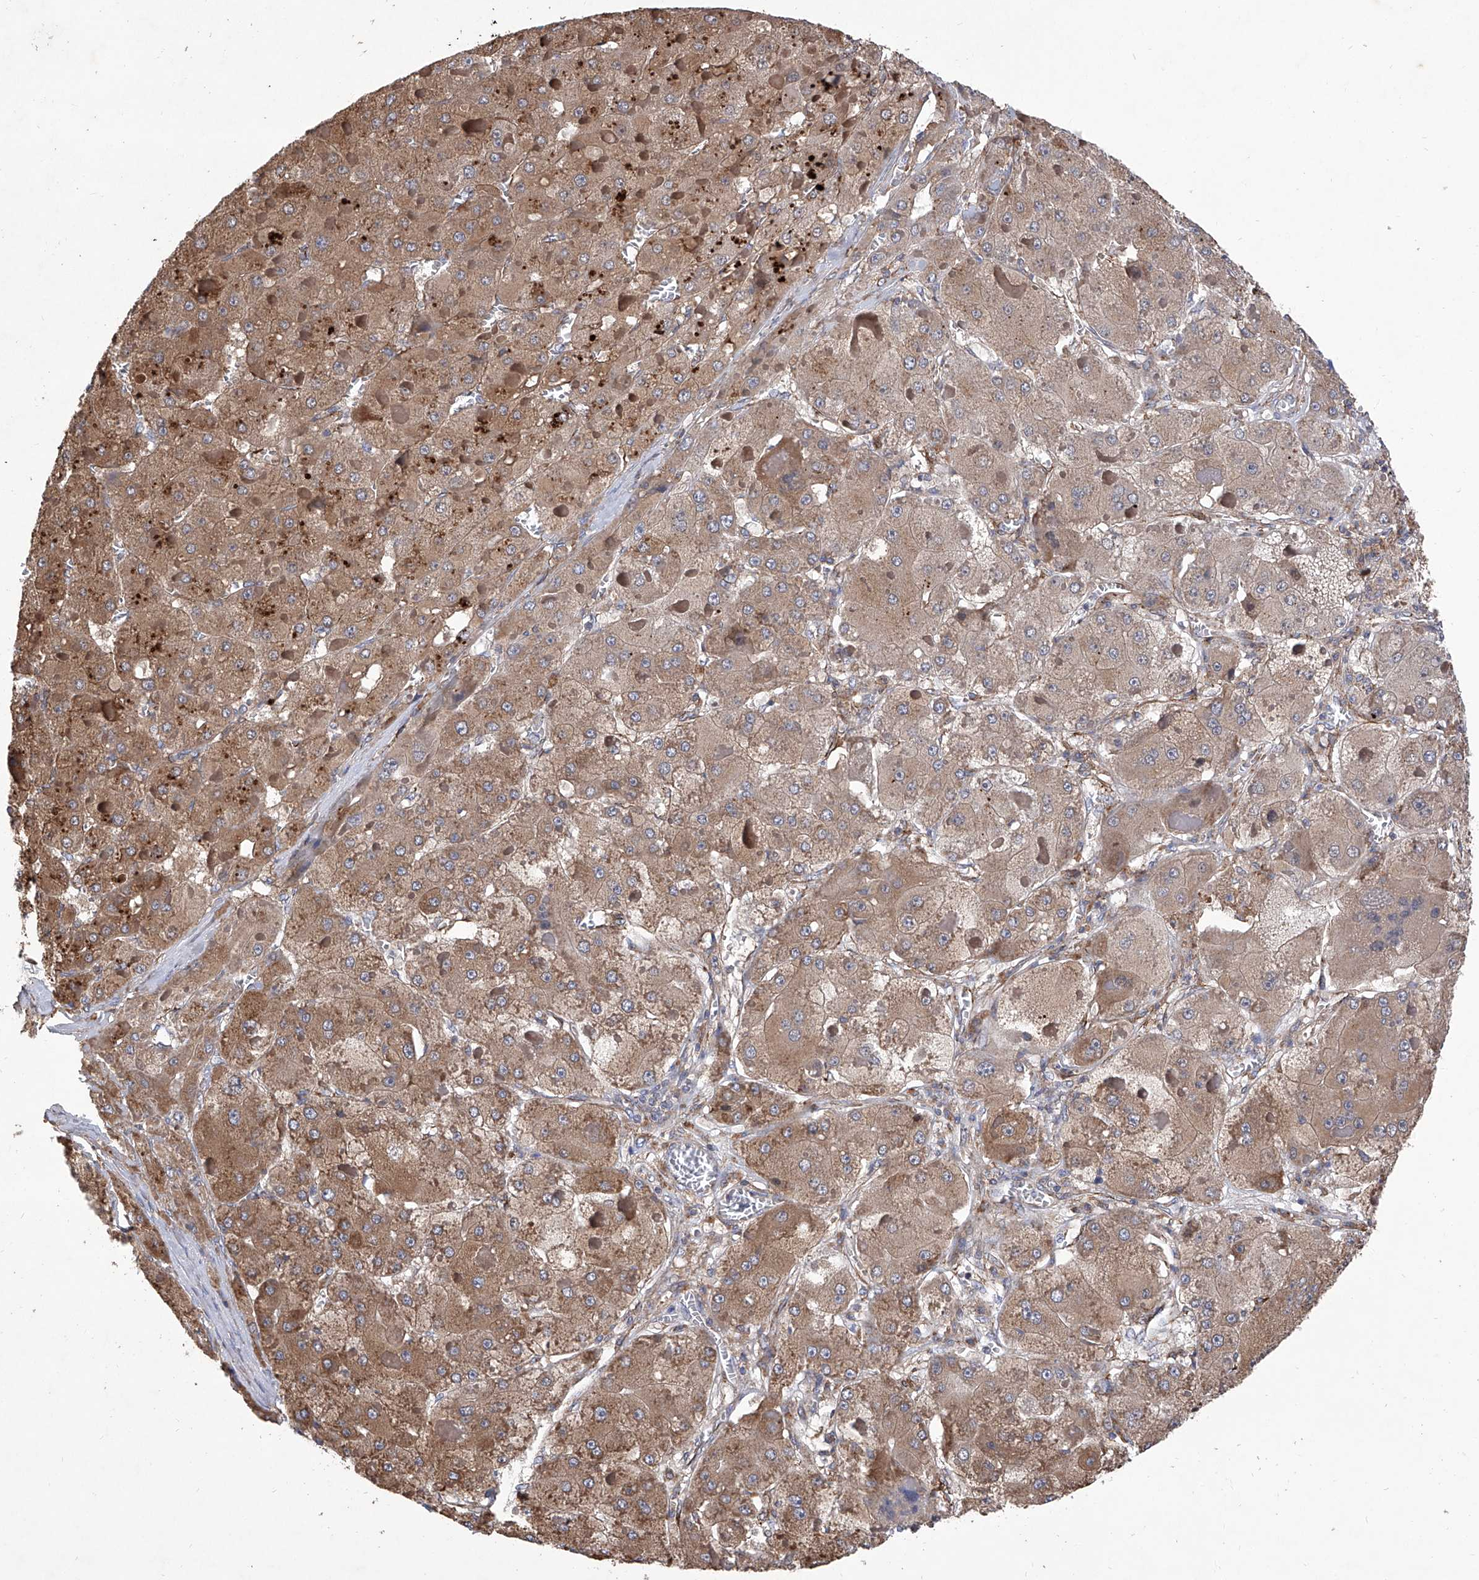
{"staining": {"intensity": "moderate", "quantity": ">75%", "location": "cytoplasmic/membranous"}, "tissue": "liver cancer", "cell_type": "Tumor cells", "image_type": "cancer", "snomed": [{"axis": "morphology", "description": "Carcinoma, Hepatocellular, NOS"}, {"axis": "topography", "description": "Liver"}], "caption": "Liver cancer (hepatocellular carcinoma) tissue displays moderate cytoplasmic/membranous expression in about >75% of tumor cells, visualized by immunohistochemistry. The protein is stained brown, and the nuclei are stained in blue (DAB IHC with brightfield microscopy, high magnification).", "gene": "INPP5B", "patient": {"sex": "female", "age": 73}}